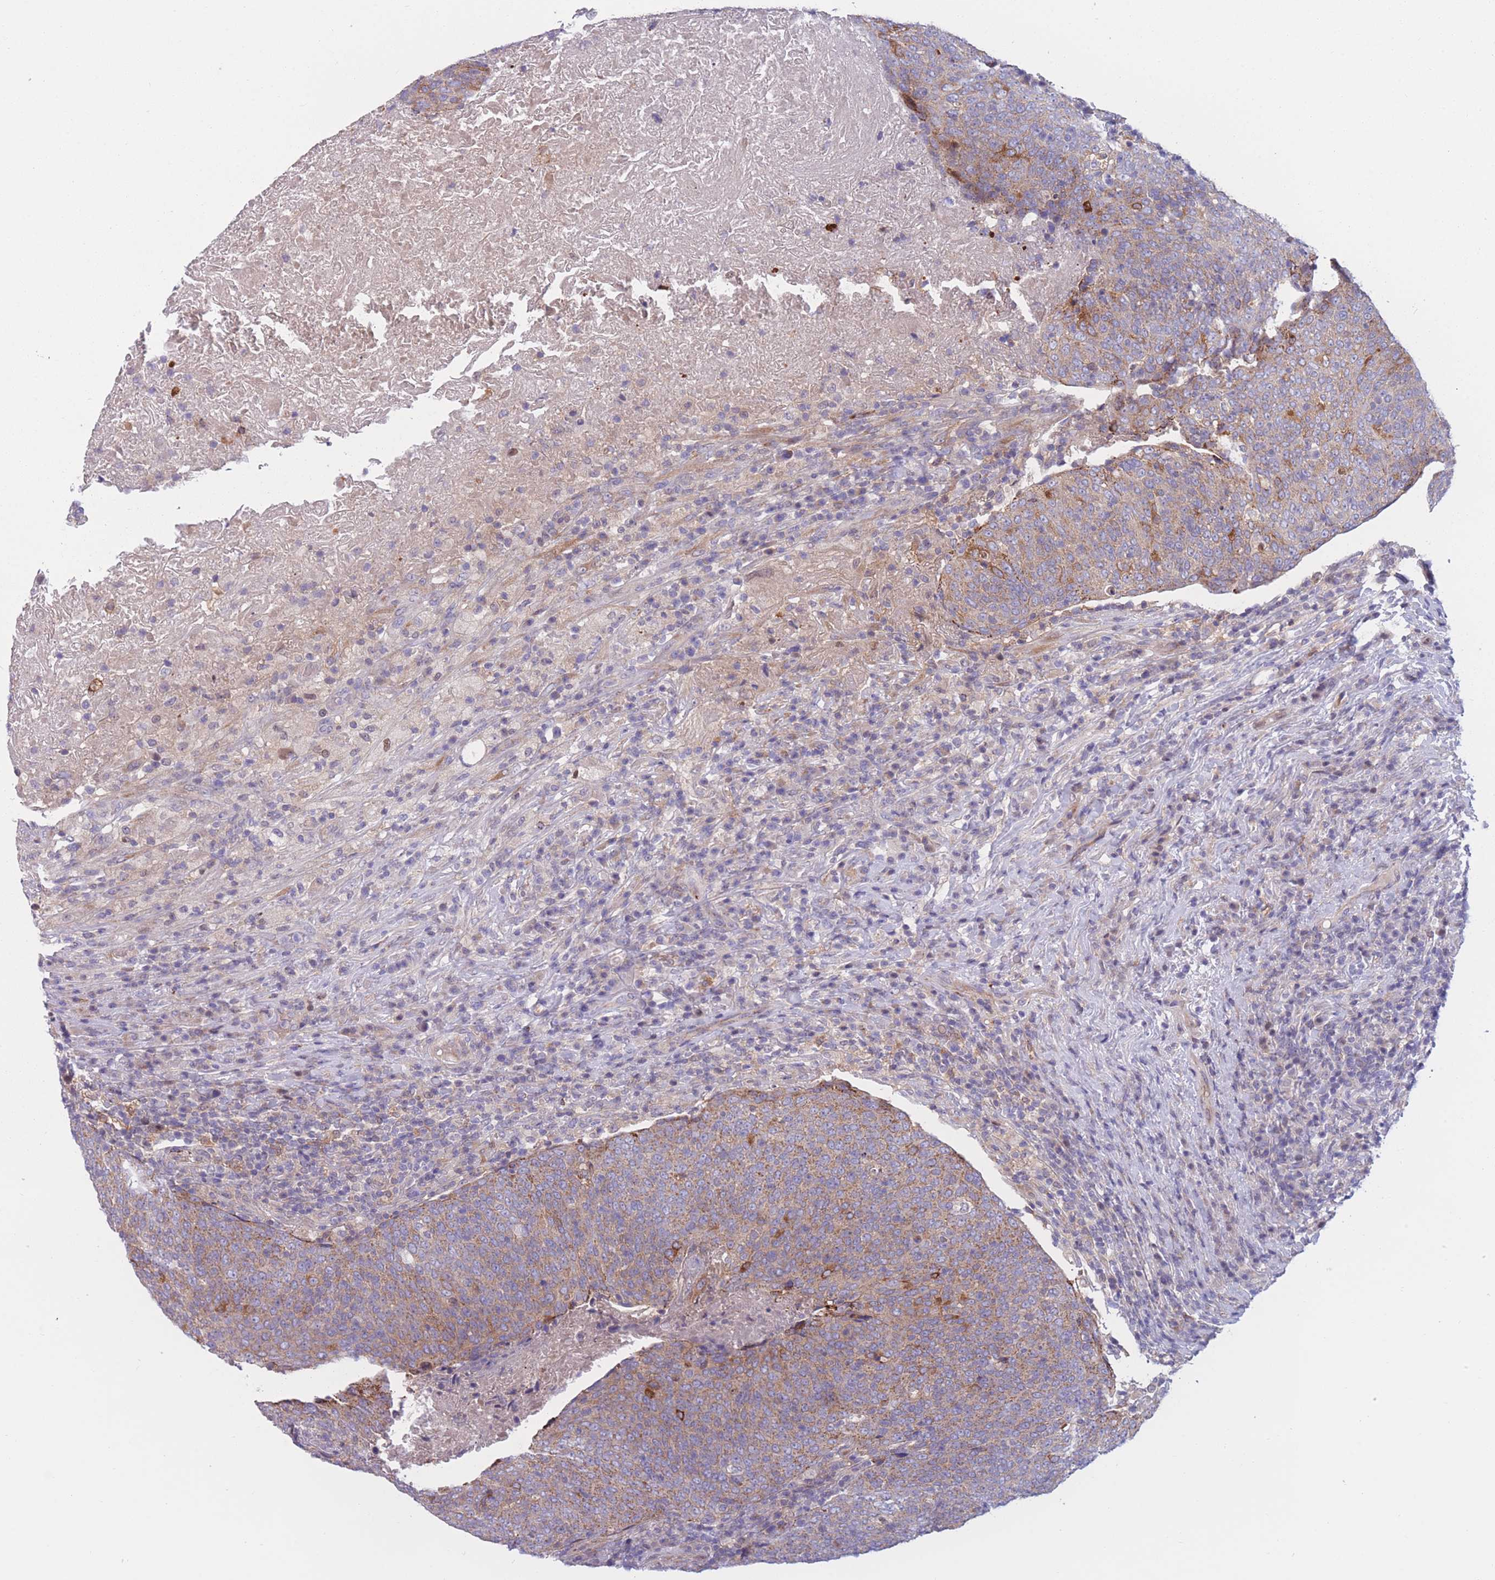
{"staining": {"intensity": "weak", "quantity": ">75%", "location": "cytoplasmic/membranous"}, "tissue": "head and neck cancer", "cell_type": "Tumor cells", "image_type": "cancer", "snomed": [{"axis": "morphology", "description": "Squamous cell carcinoma, NOS"}, {"axis": "morphology", "description": "Squamous cell carcinoma, metastatic, NOS"}, {"axis": "topography", "description": "Lymph node"}, {"axis": "topography", "description": "Head-Neck"}], "caption": "The immunohistochemical stain highlights weak cytoplasmic/membranous staining in tumor cells of head and neck cancer tissue. (Stains: DAB in brown, nuclei in blue, Microscopy: brightfield microscopy at high magnification).", "gene": "PDE4A", "patient": {"sex": "male", "age": 62}}